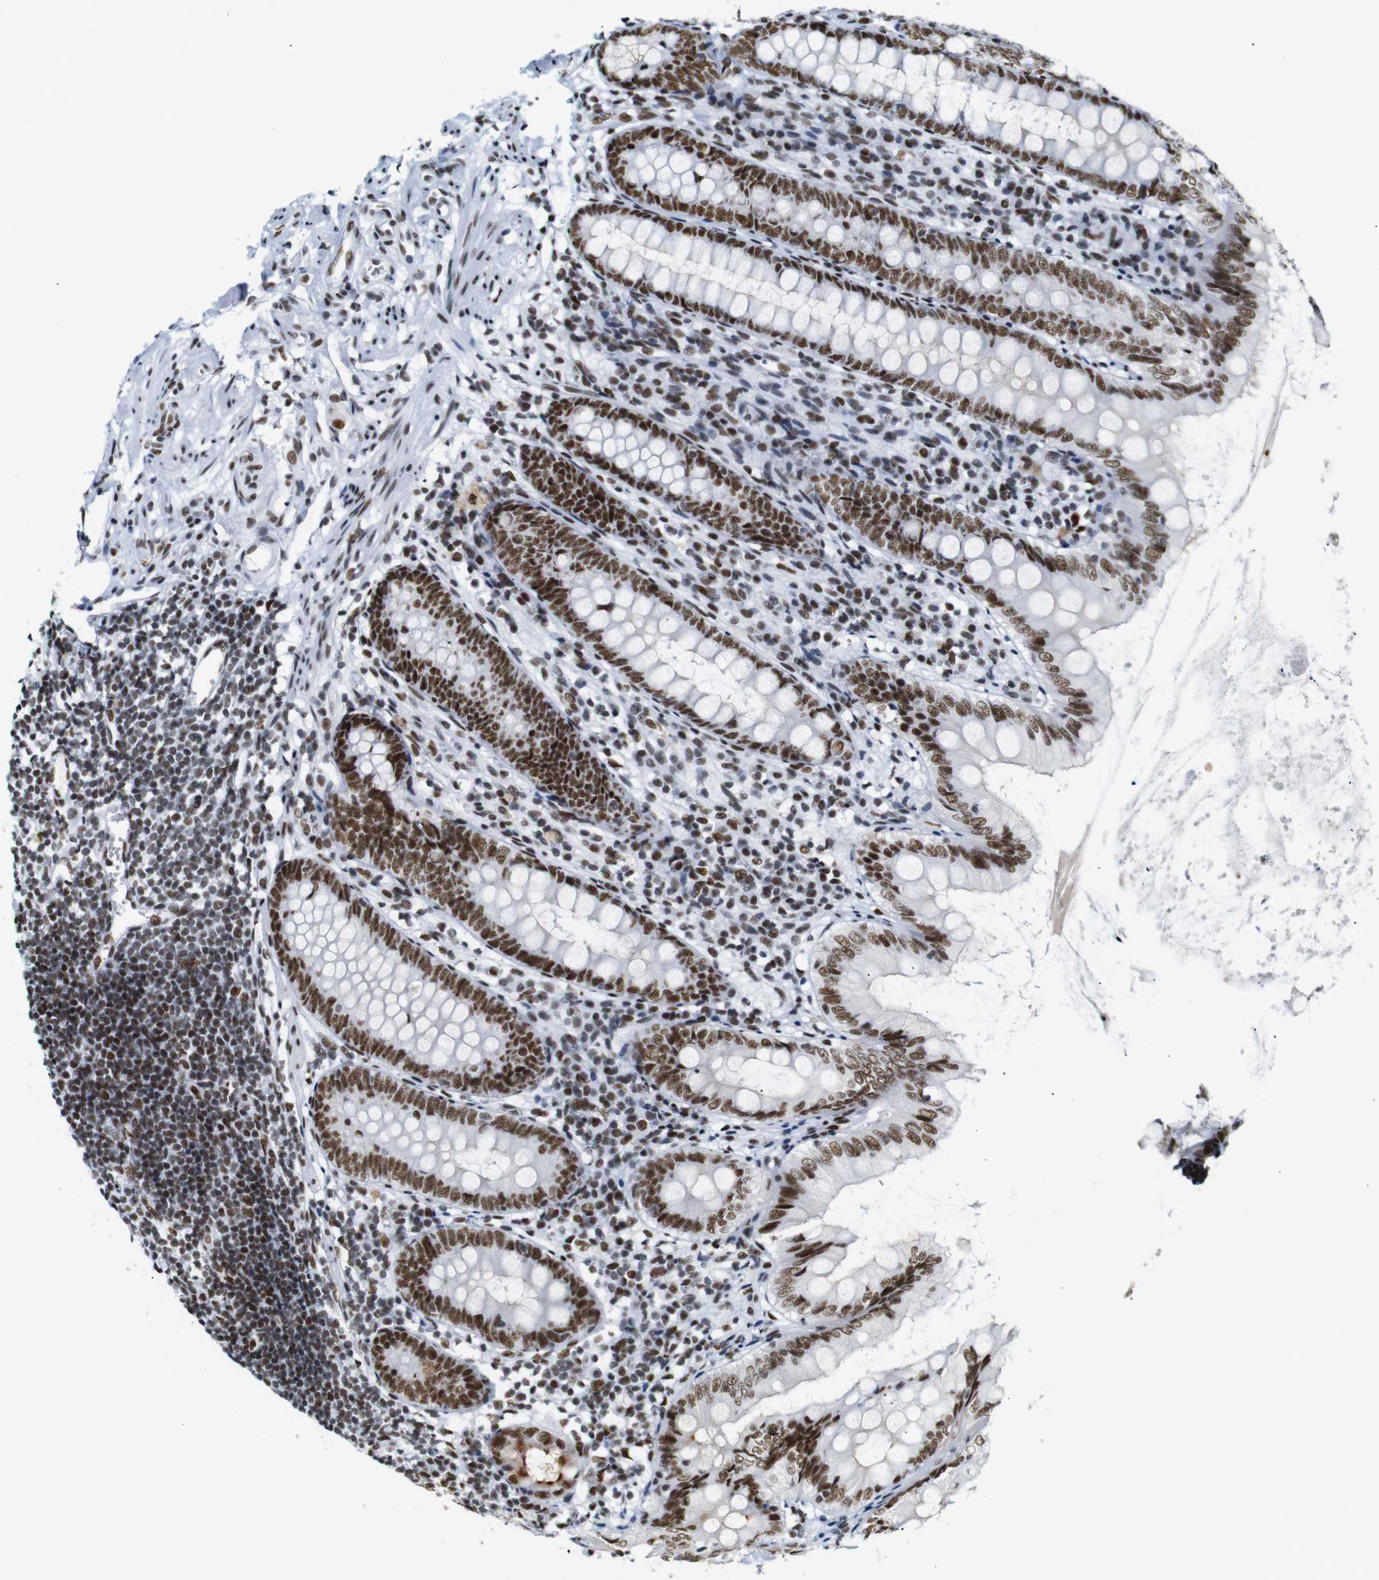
{"staining": {"intensity": "strong", "quantity": ">75%", "location": "nuclear"}, "tissue": "appendix", "cell_type": "Glandular cells", "image_type": "normal", "snomed": [{"axis": "morphology", "description": "Normal tissue, NOS"}, {"axis": "topography", "description": "Appendix"}], "caption": "The micrograph shows immunohistochemical staining of normal appendix. There is strong nuclear staining is seen in about >75% of glandular cells.", "gene": "TRA2B", "patient": {"sex": "female", "age": 77}}